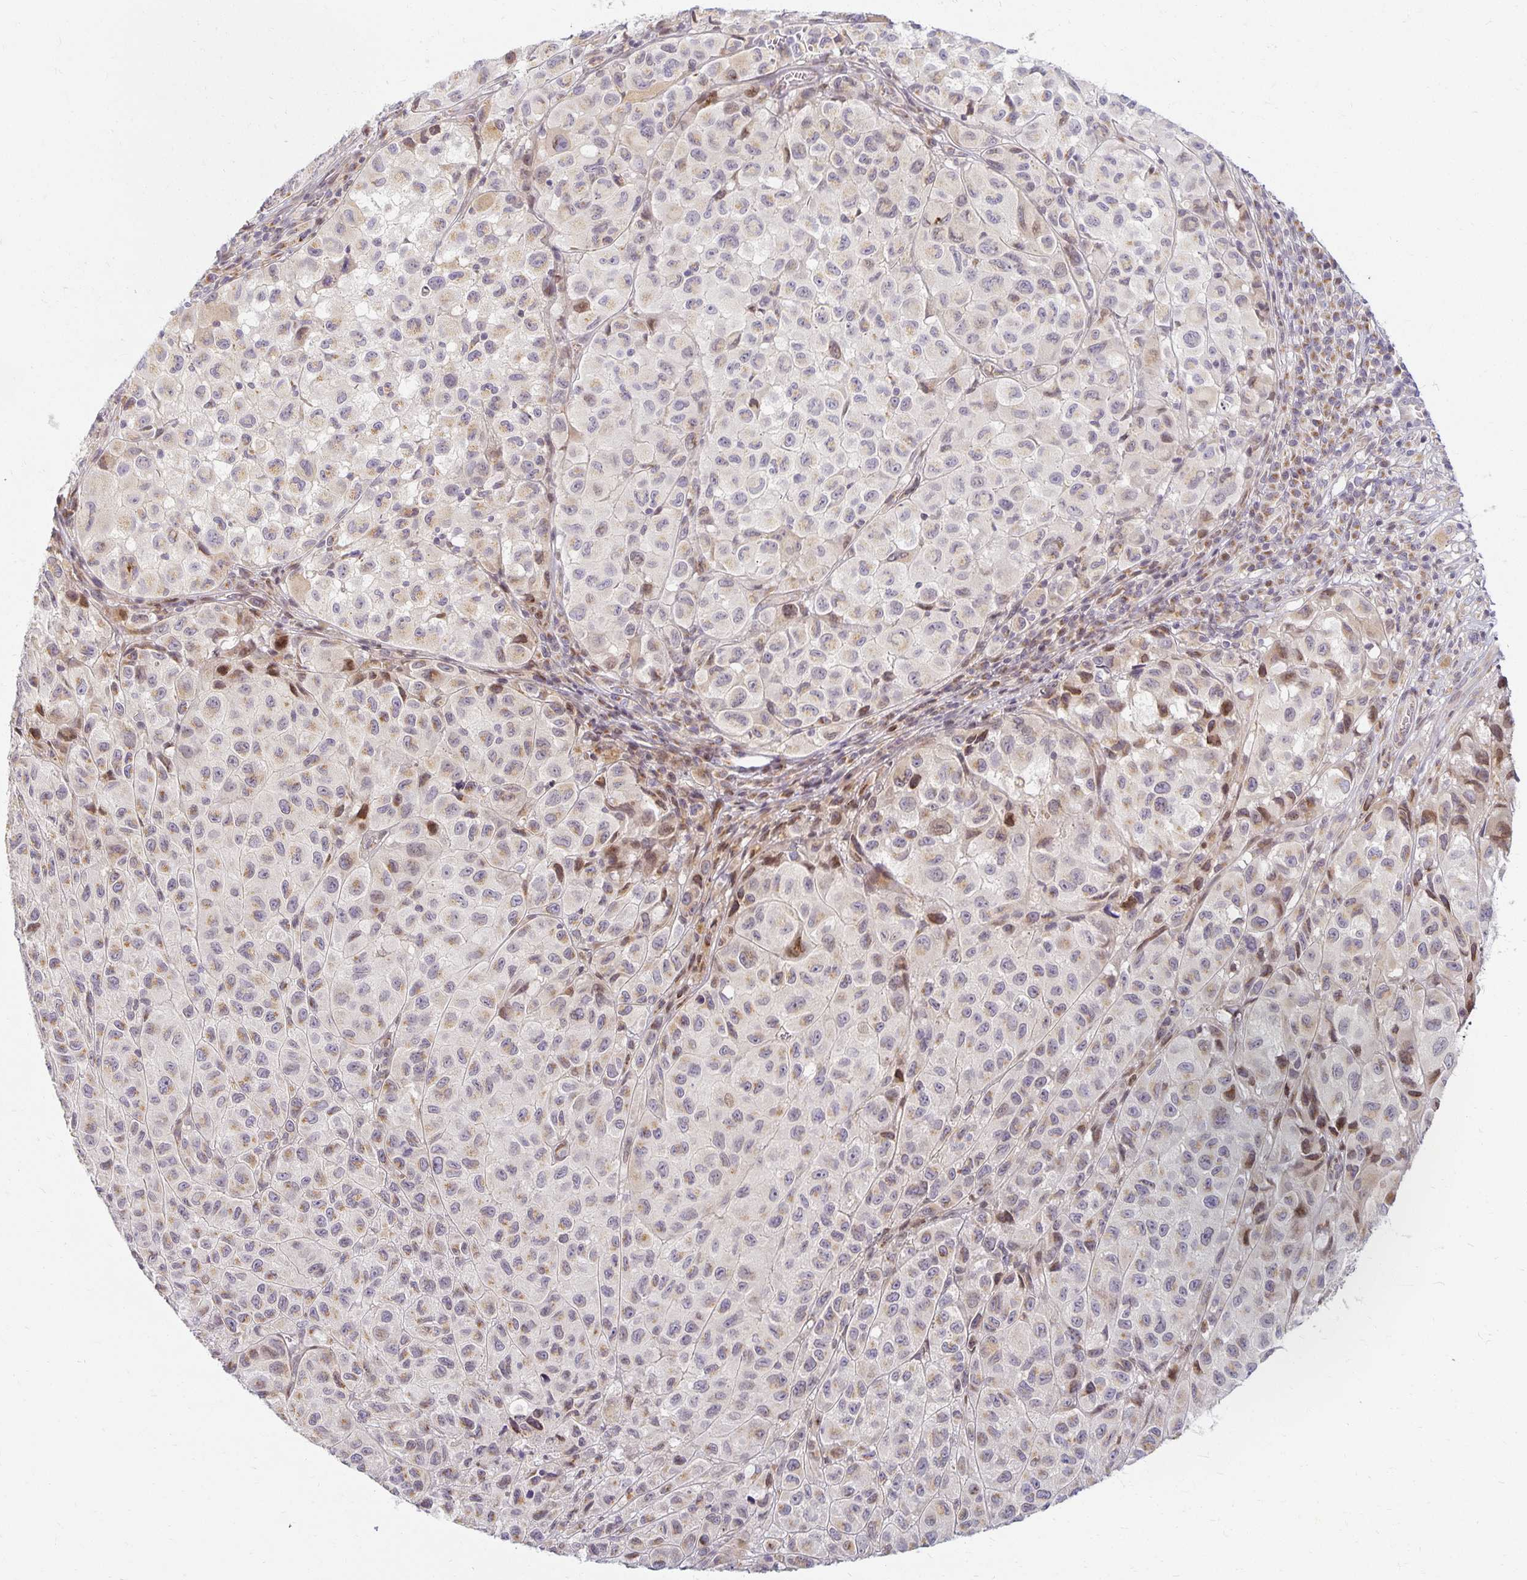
{"staining": {"intensity": "moderate", "quantity": "<25%", "location": "cytoplasmic/membranous,nuclear"}, "tissue": "melanoma", "cell_type": "Tumor cells", "image_type": "cancer", "snomed": [{"axis": "morphology", "description": "Malignant melanoma, NOS"}, {"axis": "topography", "description": "Skin"}], "caption": "Tumor cells show low levels of moderate cytoplasmic/membranous and nuclear staining in about <25% of cells in malignant melanoma. The staining was performed using DAB (3,3'-diaminobenzidine) to visualize the protein expression in brown, while the nuclei were stained in blue with hematoxylin (Magnification: 20x).", "gene": "EHF", "patient": {"sex": "male", "age": 93}}